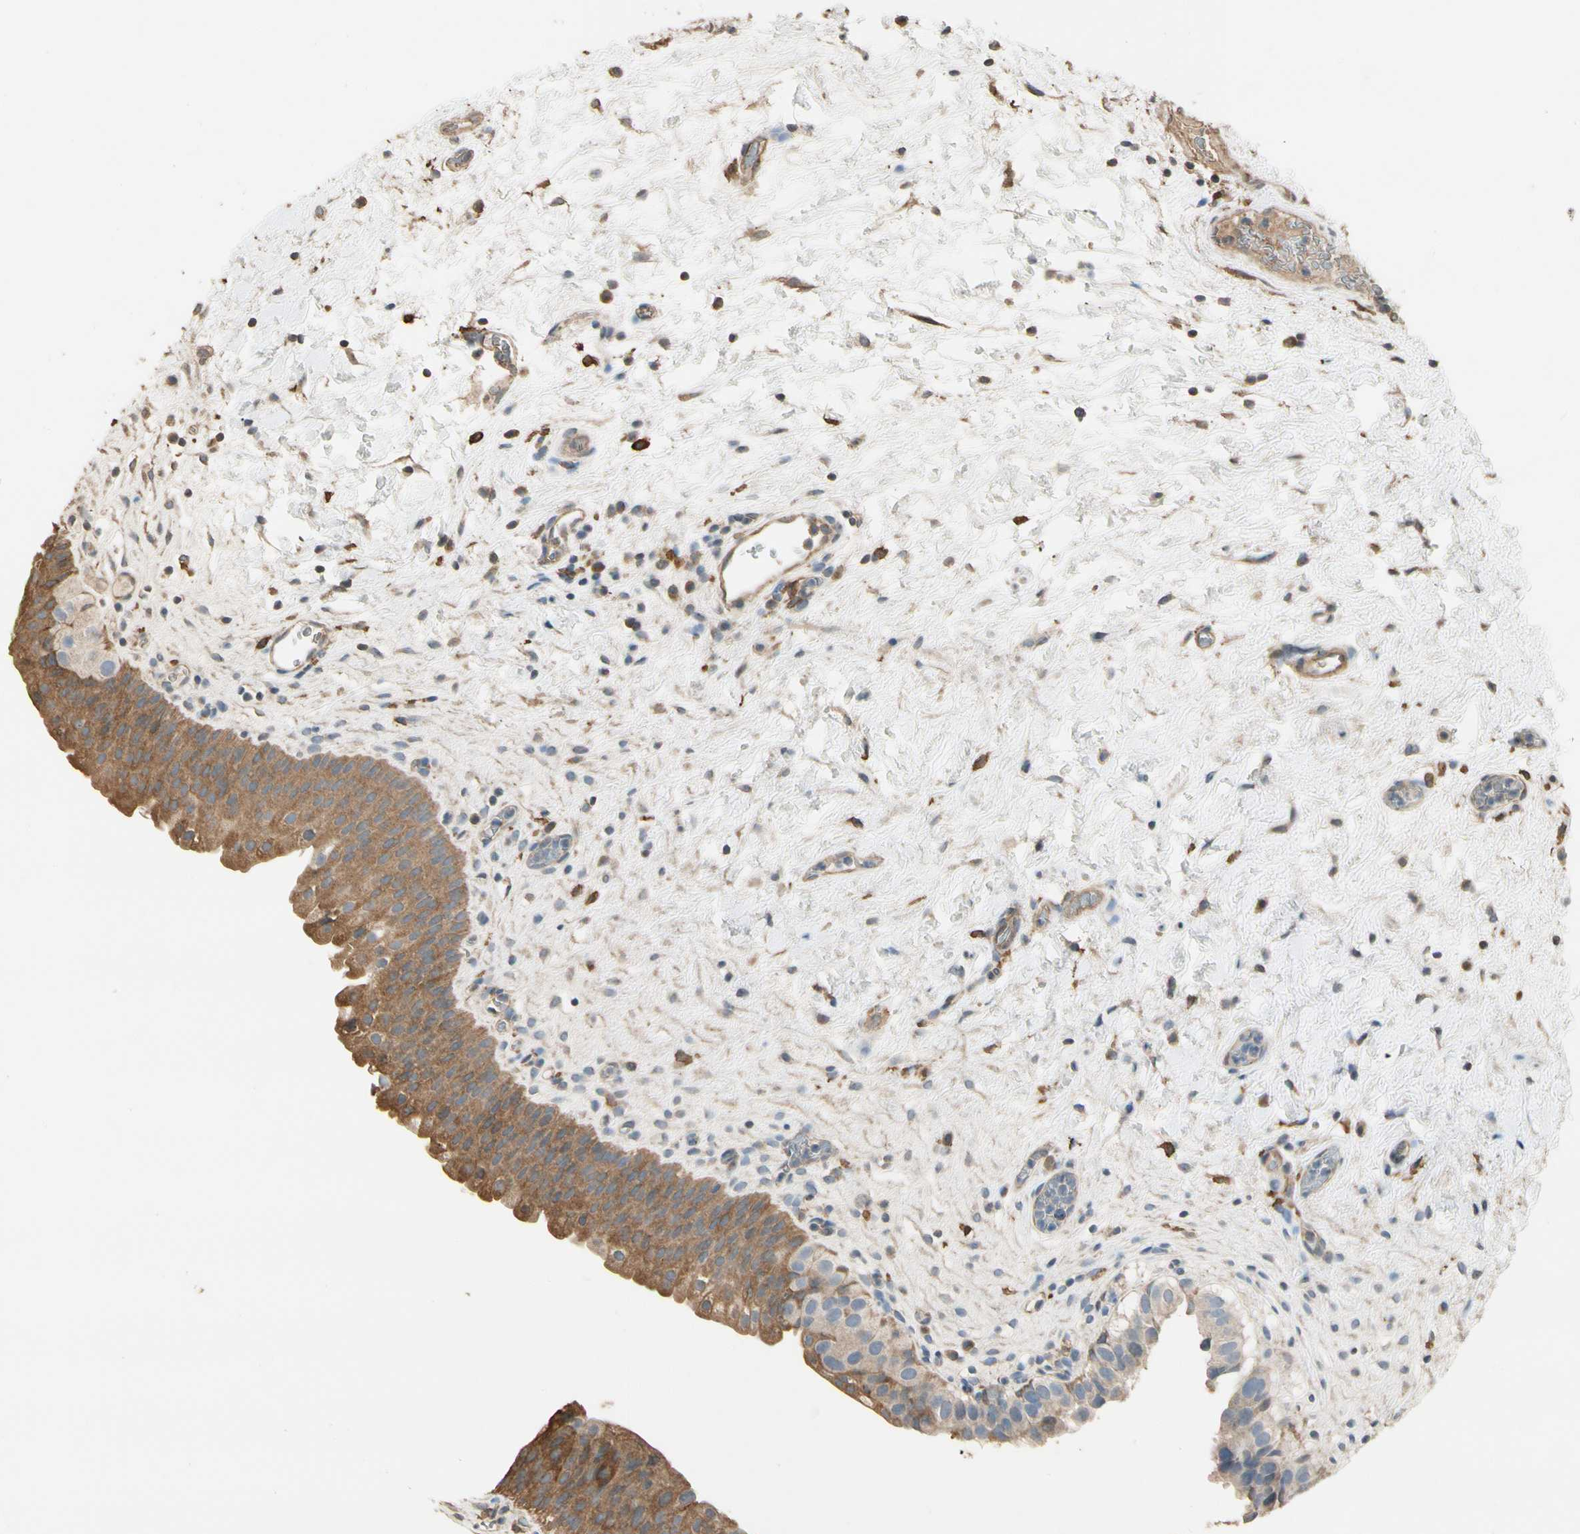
{"staining": {"intensity": "moderate", "quantity": ">75%", "location": "cytoplasmic/membranous"}, "tissue": "urinary bladder", "cell_type": "Urothelial cells", "image_type": "normal", "snomed": [{"axis": "morphology", "description": "Normal tissue, NOS"}, {"axis": "topography", "description": "Urinary bladder"}], "caption": "Protein expression analysis of benign urinary bladder displays moderate cytoplasmic/membranous expression in about >75% of urothelial cells.", "gene": "CDH6", "patient": {"sex": "female", "age": 64}}